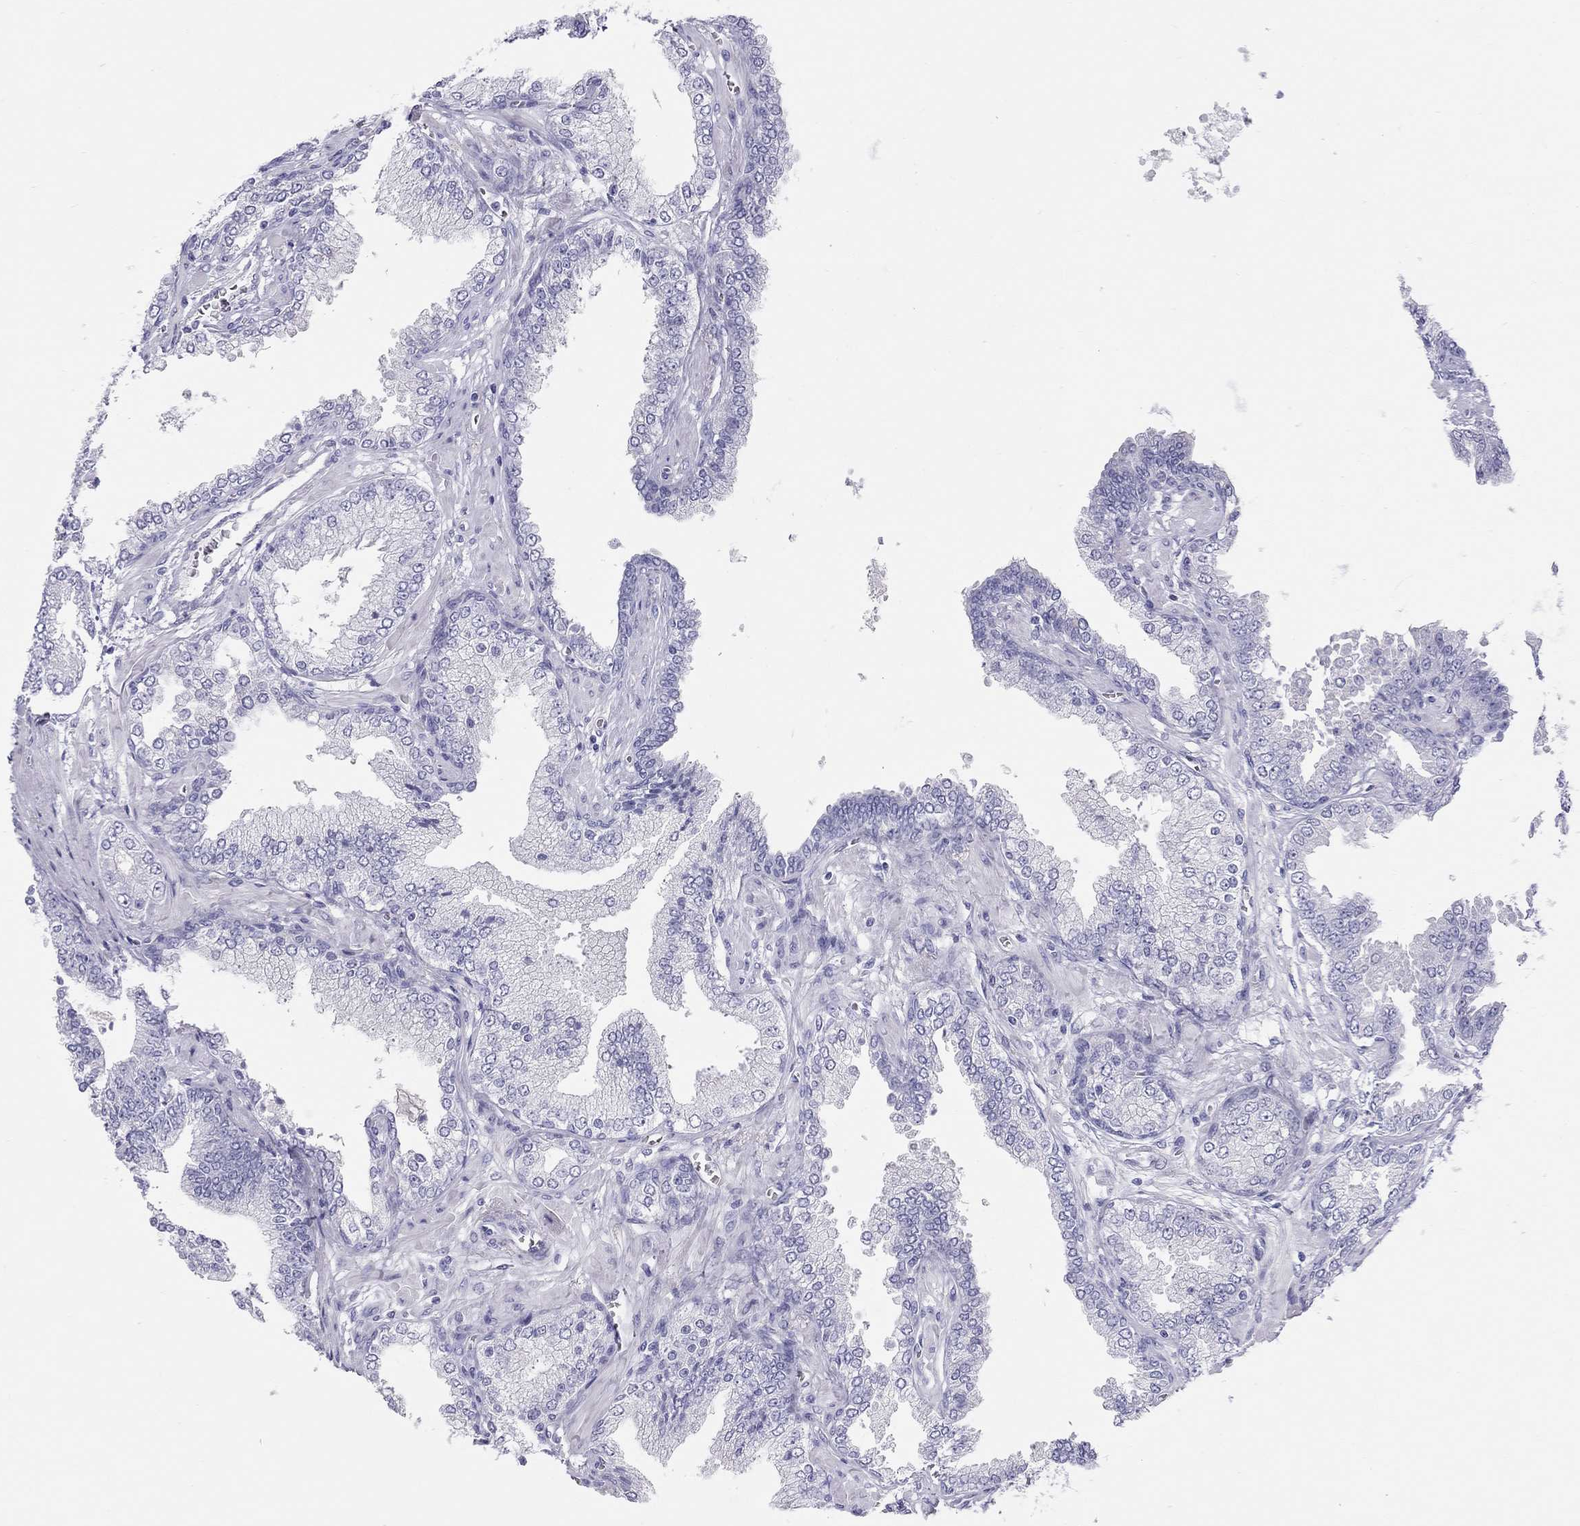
{"staining": {"intensity": "negative", "quantity": "none", "location": "none"}, "tissue": "prostate cancer", "cell_type": "Tumor cells", "image_type": "cancer", "snomed": [{"axis": "morphology", "description": "Adenocarcinoma, NOS"}, {"axis": "topography", "description": "Prostate"}], "caption": "The image displays no staining of tumor cells in prostate adenocarcinoma.", "gene": "PSMB11", "patient": {"sex": "male", "age": 64}}